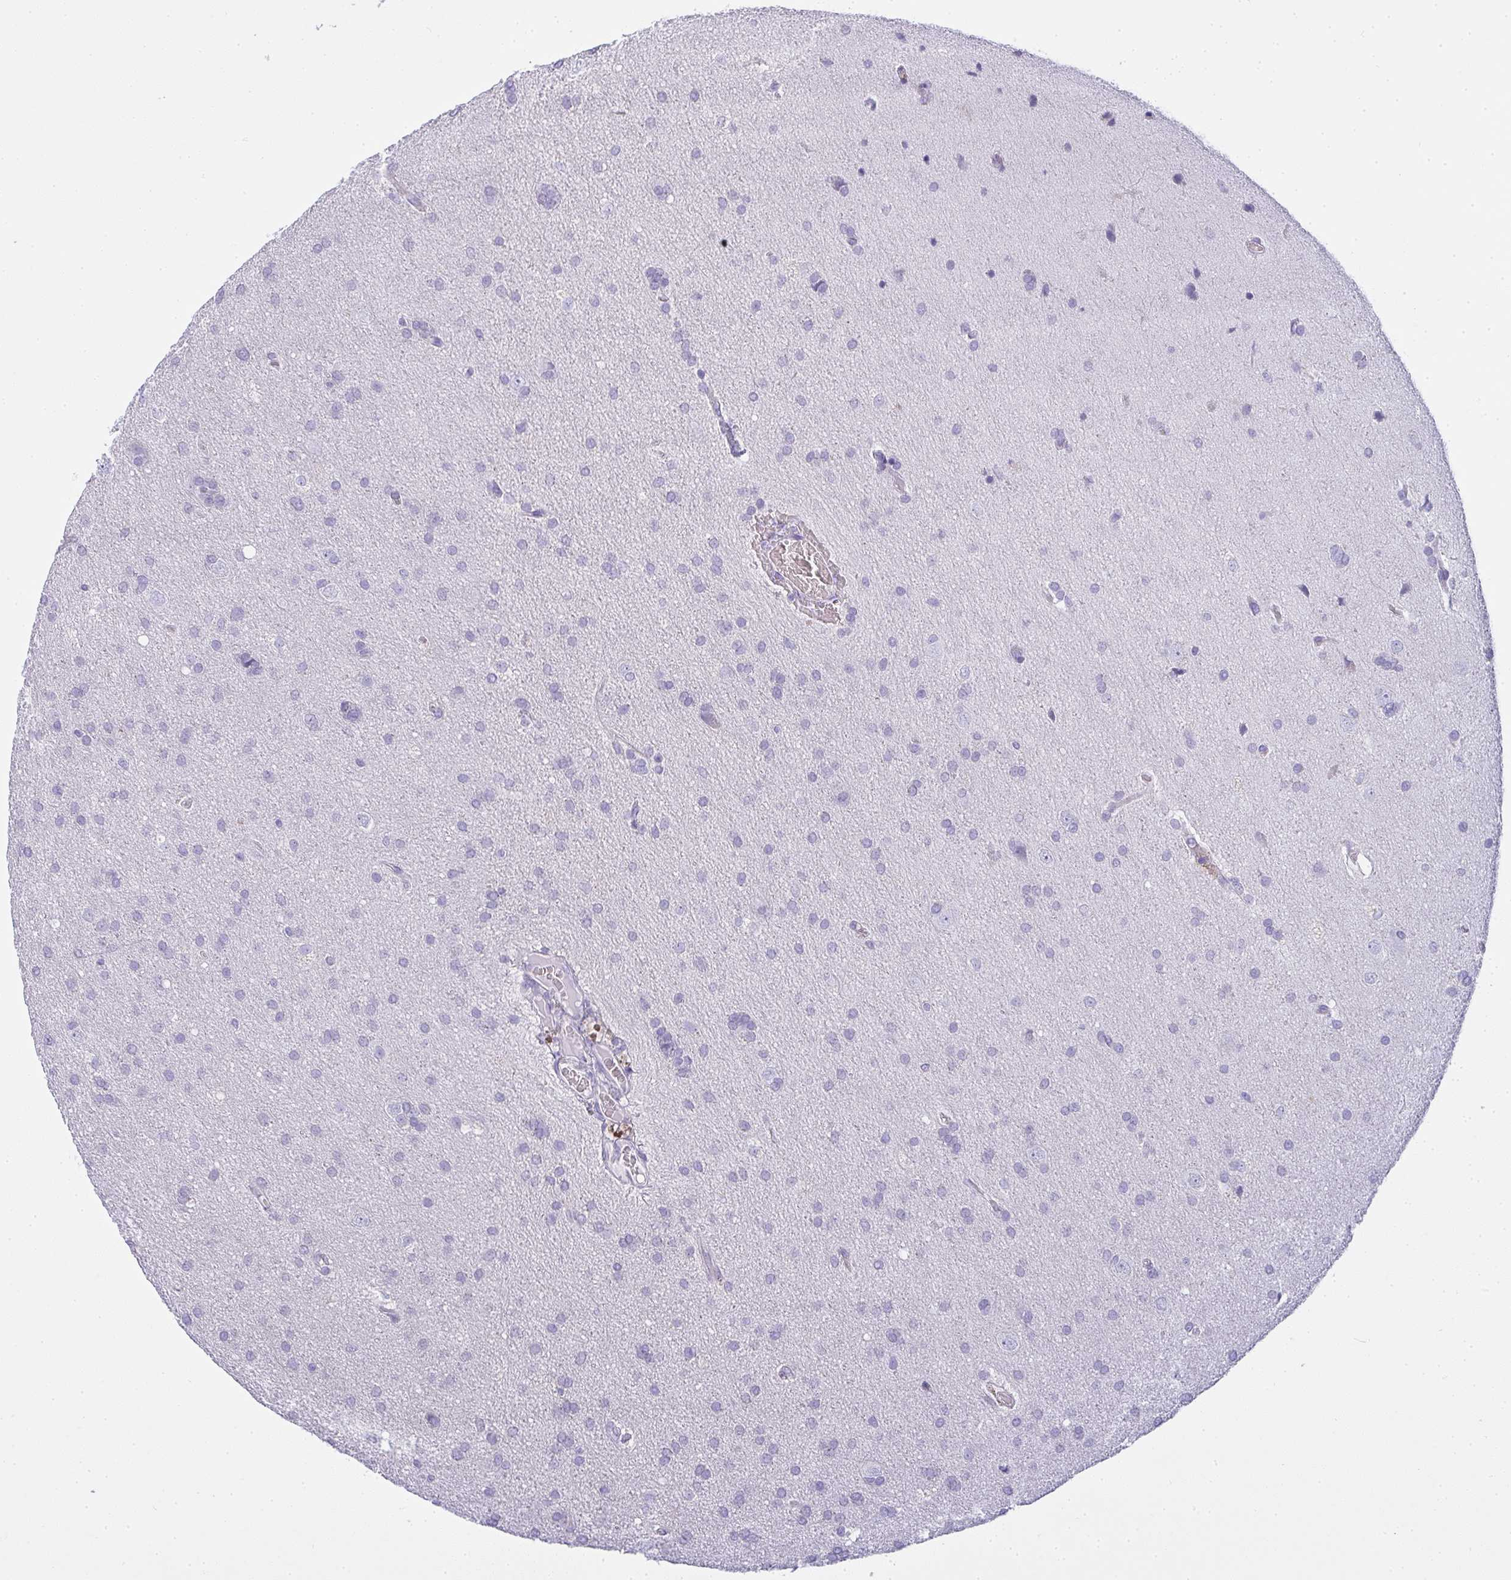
{"staining": {"intensity": "negative", "quantity": "none", "location": "none"}, "tissue": "glioma", "cell_type": "Tumor cells", "image_type": "cancer", "snomed": [{"axis": "morphology", "description": "Glioma, malignant, Low grade"}, {"axis": "topography", "description": "Brain"}], "caption": "IHC histopathology image of neoplastic tissue: human low-grade glioma (malignant) stained with DAB reveals no significant protein positivity in tumor cells.", "gene": "GSDMB", "patient": {"sex": "female", "age": 54}}